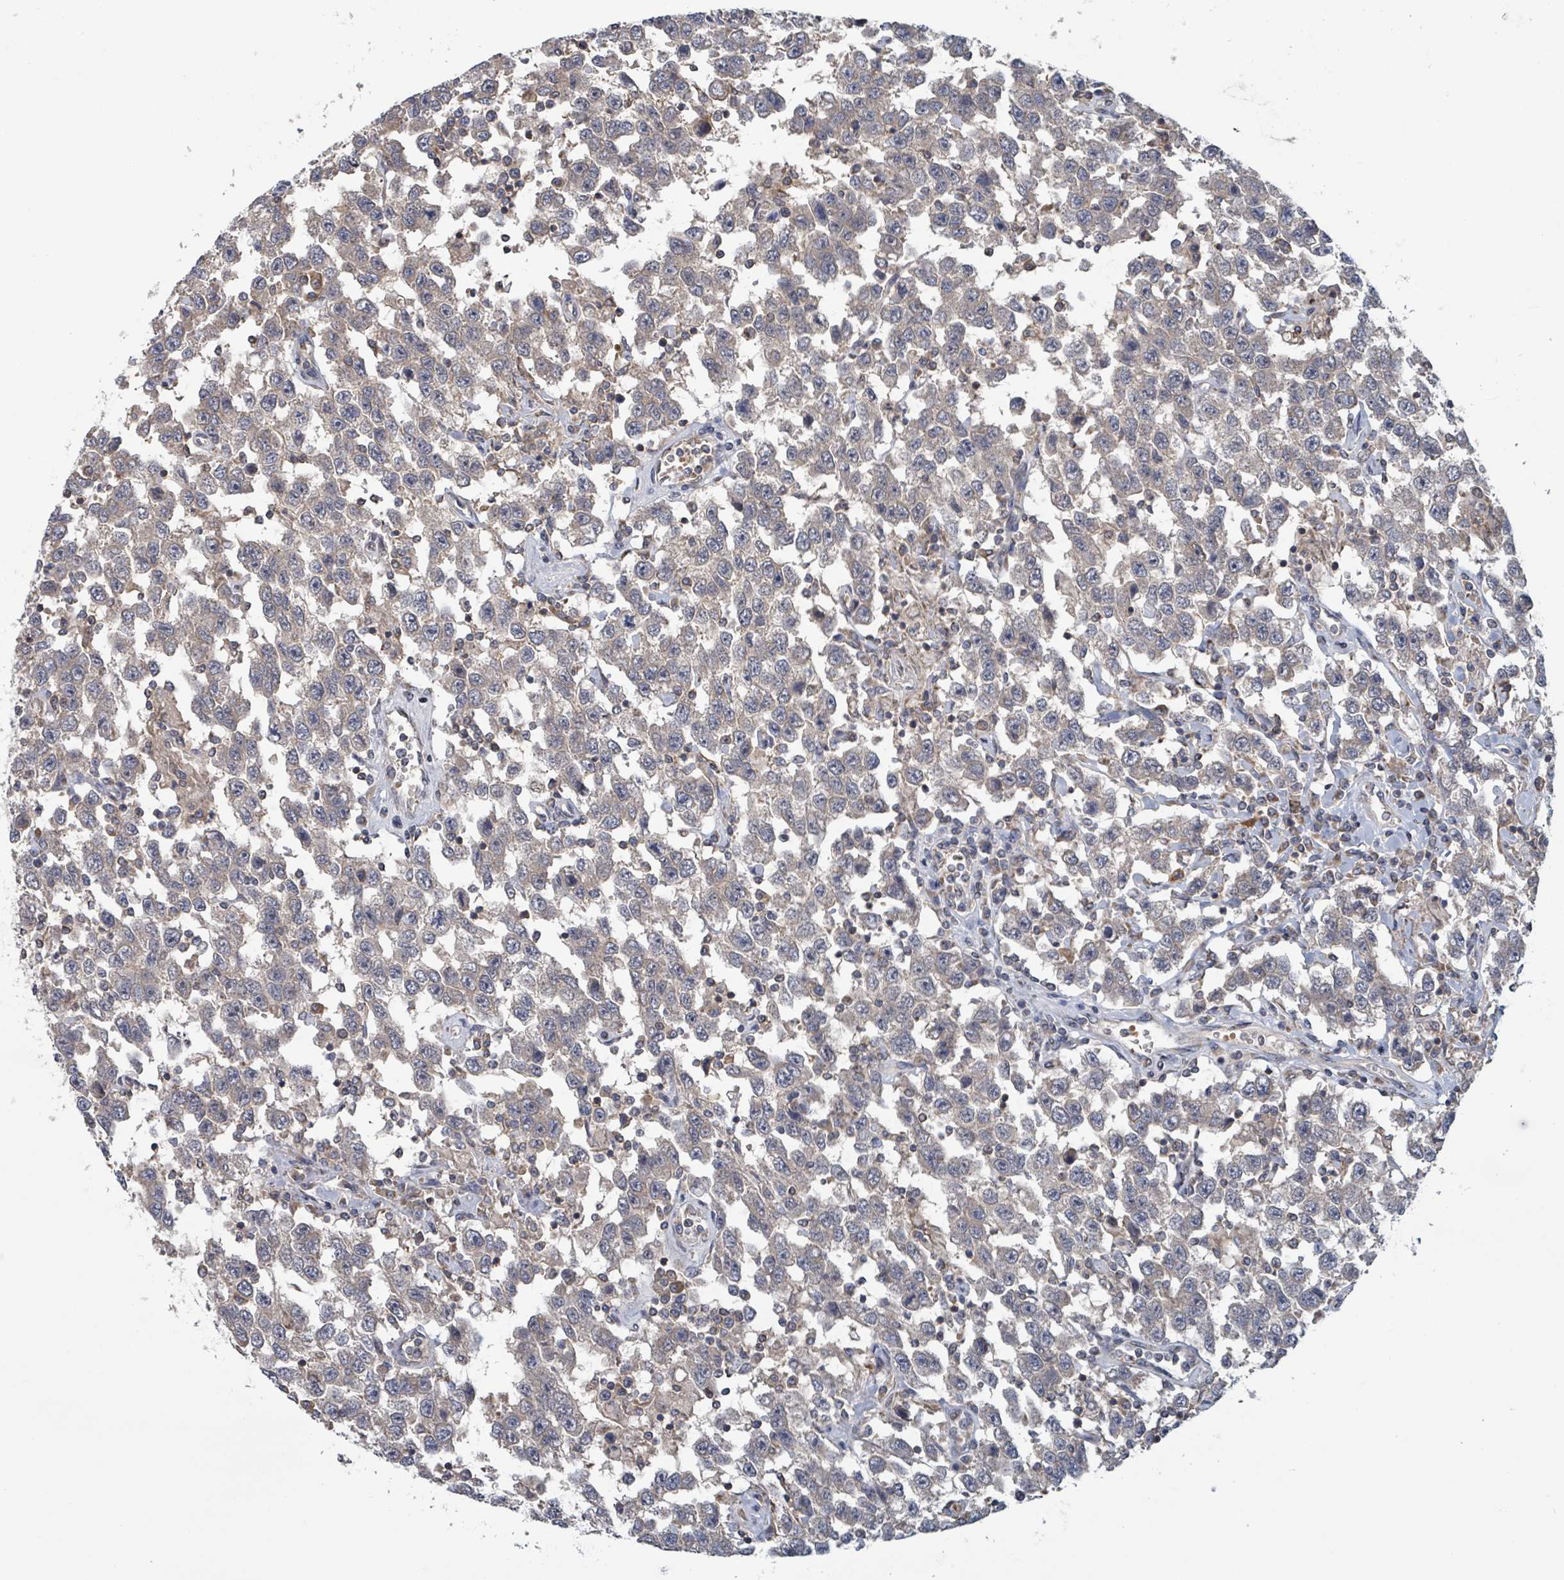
{"staining": {"intensity": "weak", "quantity": "<25%", "location": "cytoplasmic/membranous"}, "tissue": "testis cancer", "cell_type": "Tumor cells", "image_type": "cancer", "snomed": [{"axis": "morphology", "description": "Seminoma, NOS"}, {"axis": "topography", "description": "Testis"}], "caption": "There is no significant staining in tumor cells of seminoma (testis).", "gene": "HIVEP1", "patient": {"sex": "male", "age": 41}}